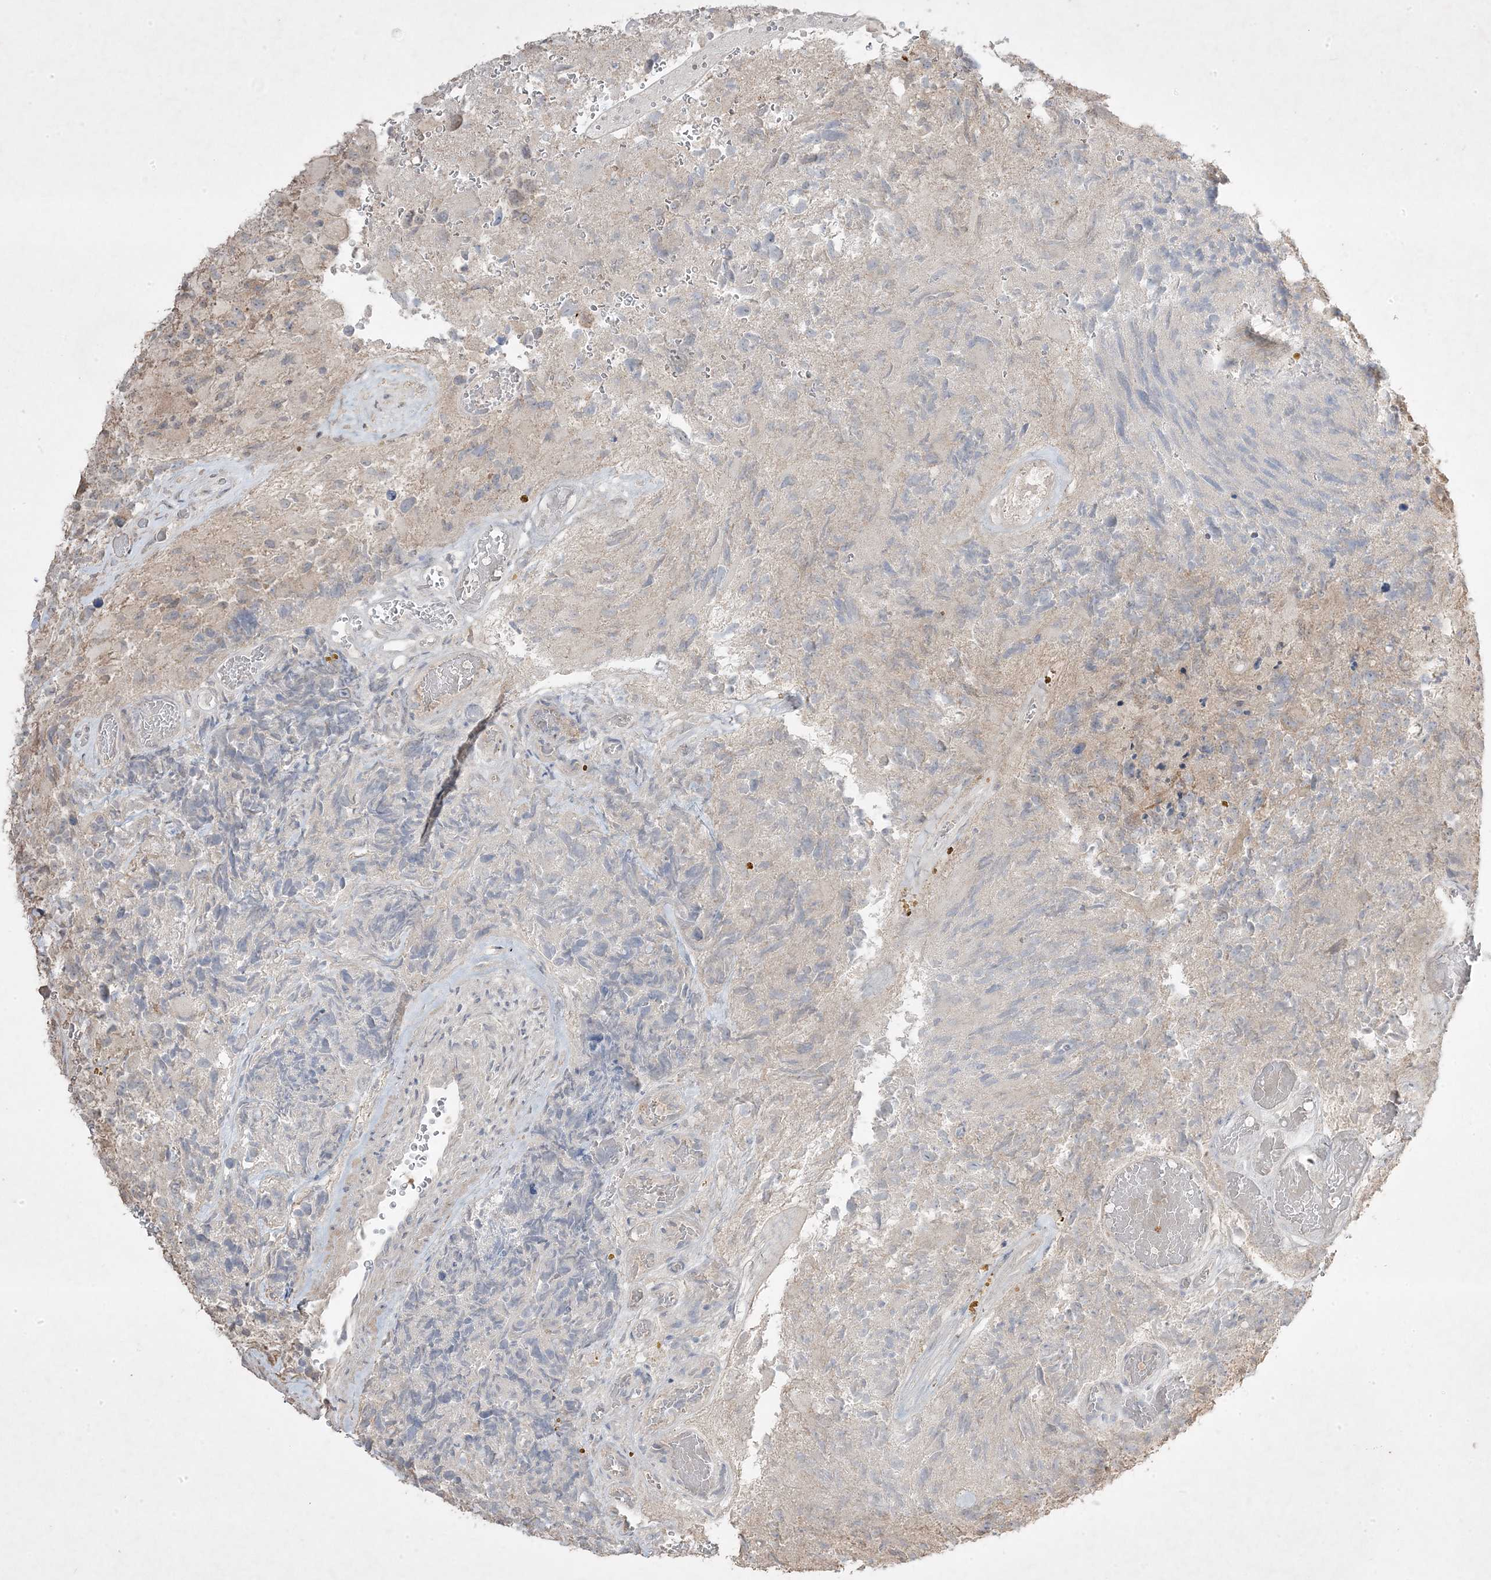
{"staining": {"intensity": "weak", "quantity": "<25%", "location": "cytoplasmic/membranous"}, "tissue": "glioma", "cell_type": "Tumor cells", "image_type": "cancer", "snomed": [{"axis": "morphology", "description": "Glioma, malignant, High grade"}, {"axis": "topography", "description": "Brain"}], "caption": "The histopathology image reveals no staining of tumor cells in glioma.", "gene": "RGL4", "patient": {"sex": "male", "age": 69}}